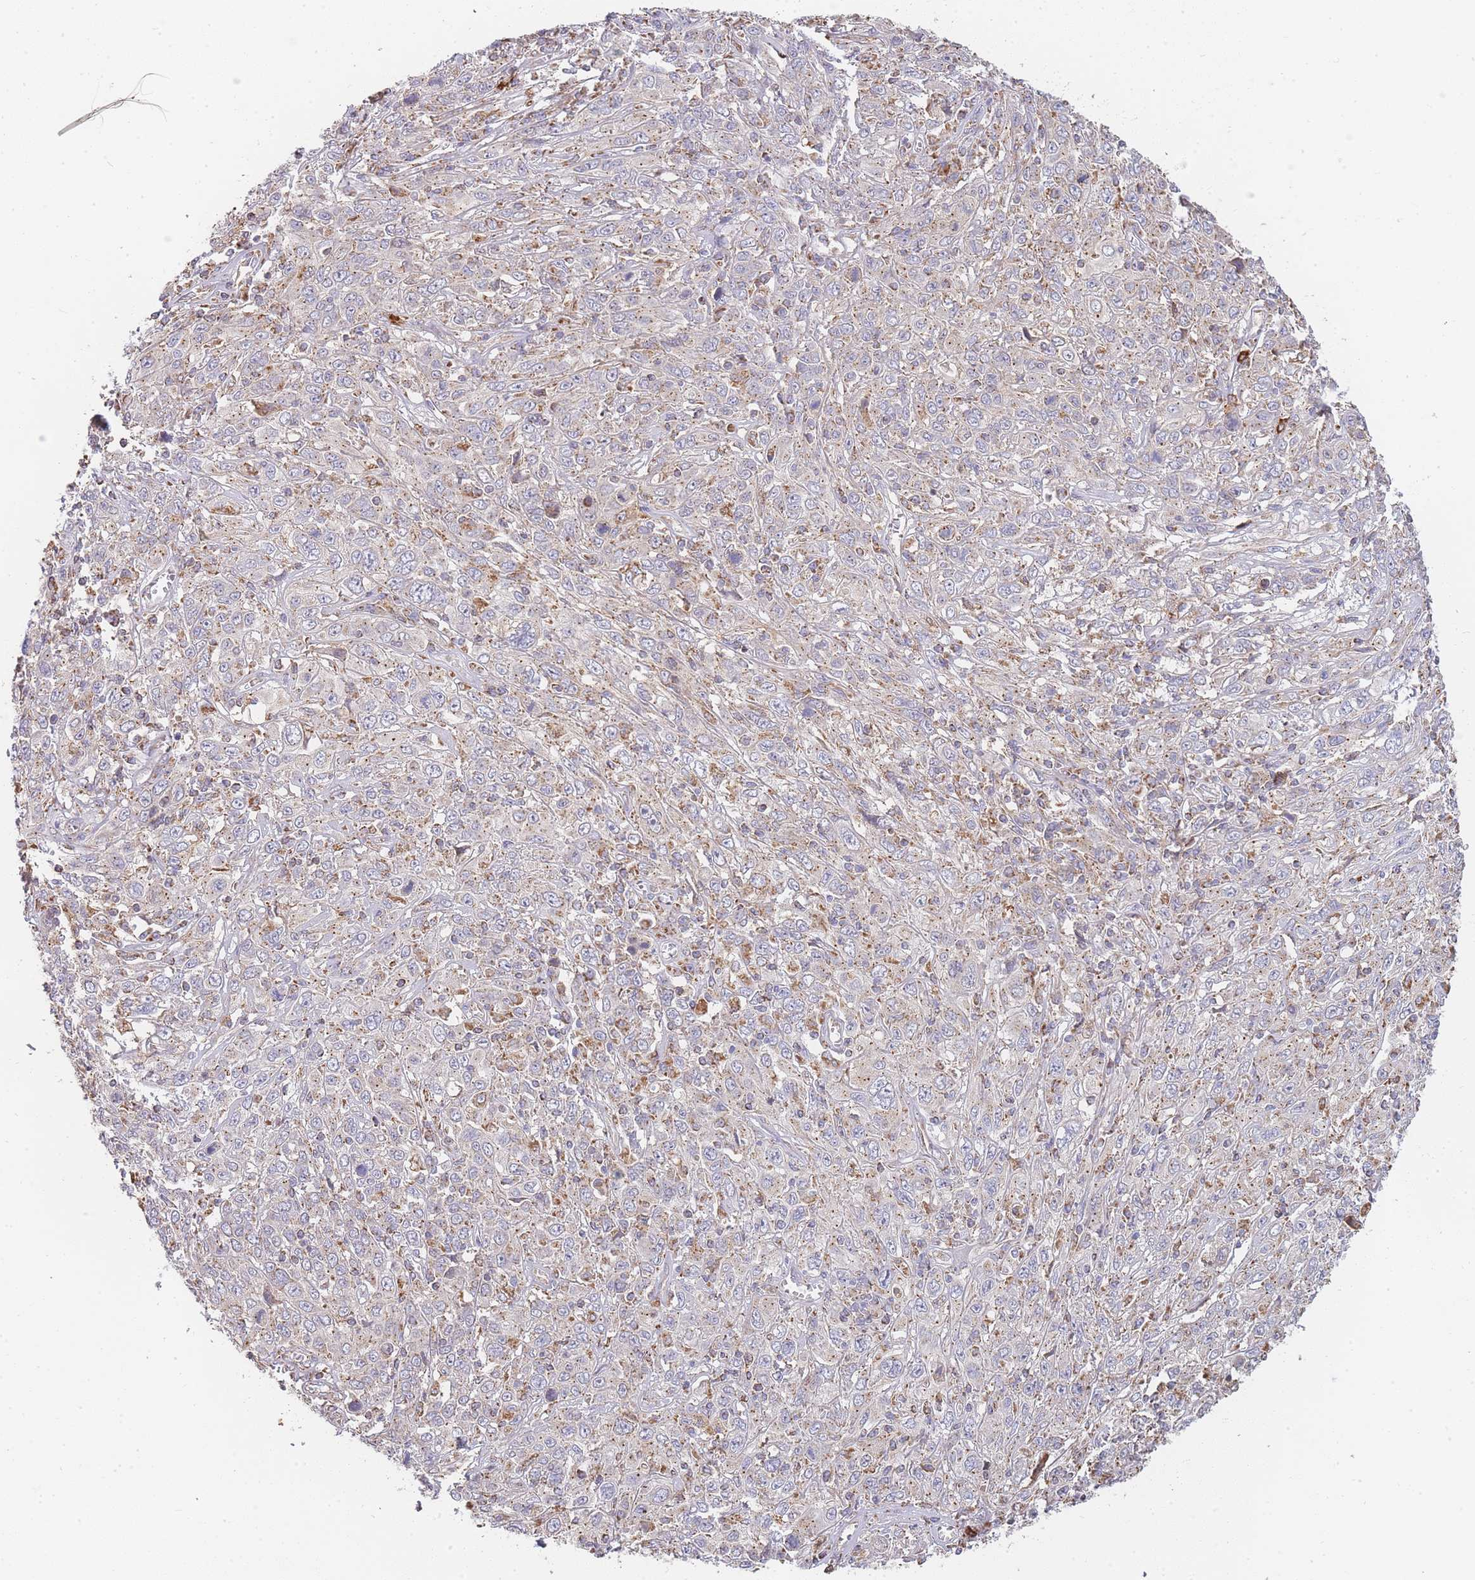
{"staining": {"intensity": "moderate", "quantity": "<25%", "location": "cytoplasmic/membranous"}, "tissue": "cervical cancer", "cell_type": "Tumor cells", "image_type": "cancer", "snomed": [{"axis": "morphology", "description": "Squamous cell carcinoma, NOS"}, {"axis": "topography", "description": "Cervix"}], "caption": "A brown stain labels moderate cytoplasmic/membranous staining of a protein in cervical cancer tumor cells. Using DAB (3,3'-diaminobenzidine) (brown) and hematoxylin (blue) stains, captured at high magnification using brightfield microscopy.", "gene": "ADCY9", "patient": {"sex": "female", "age": 46}}